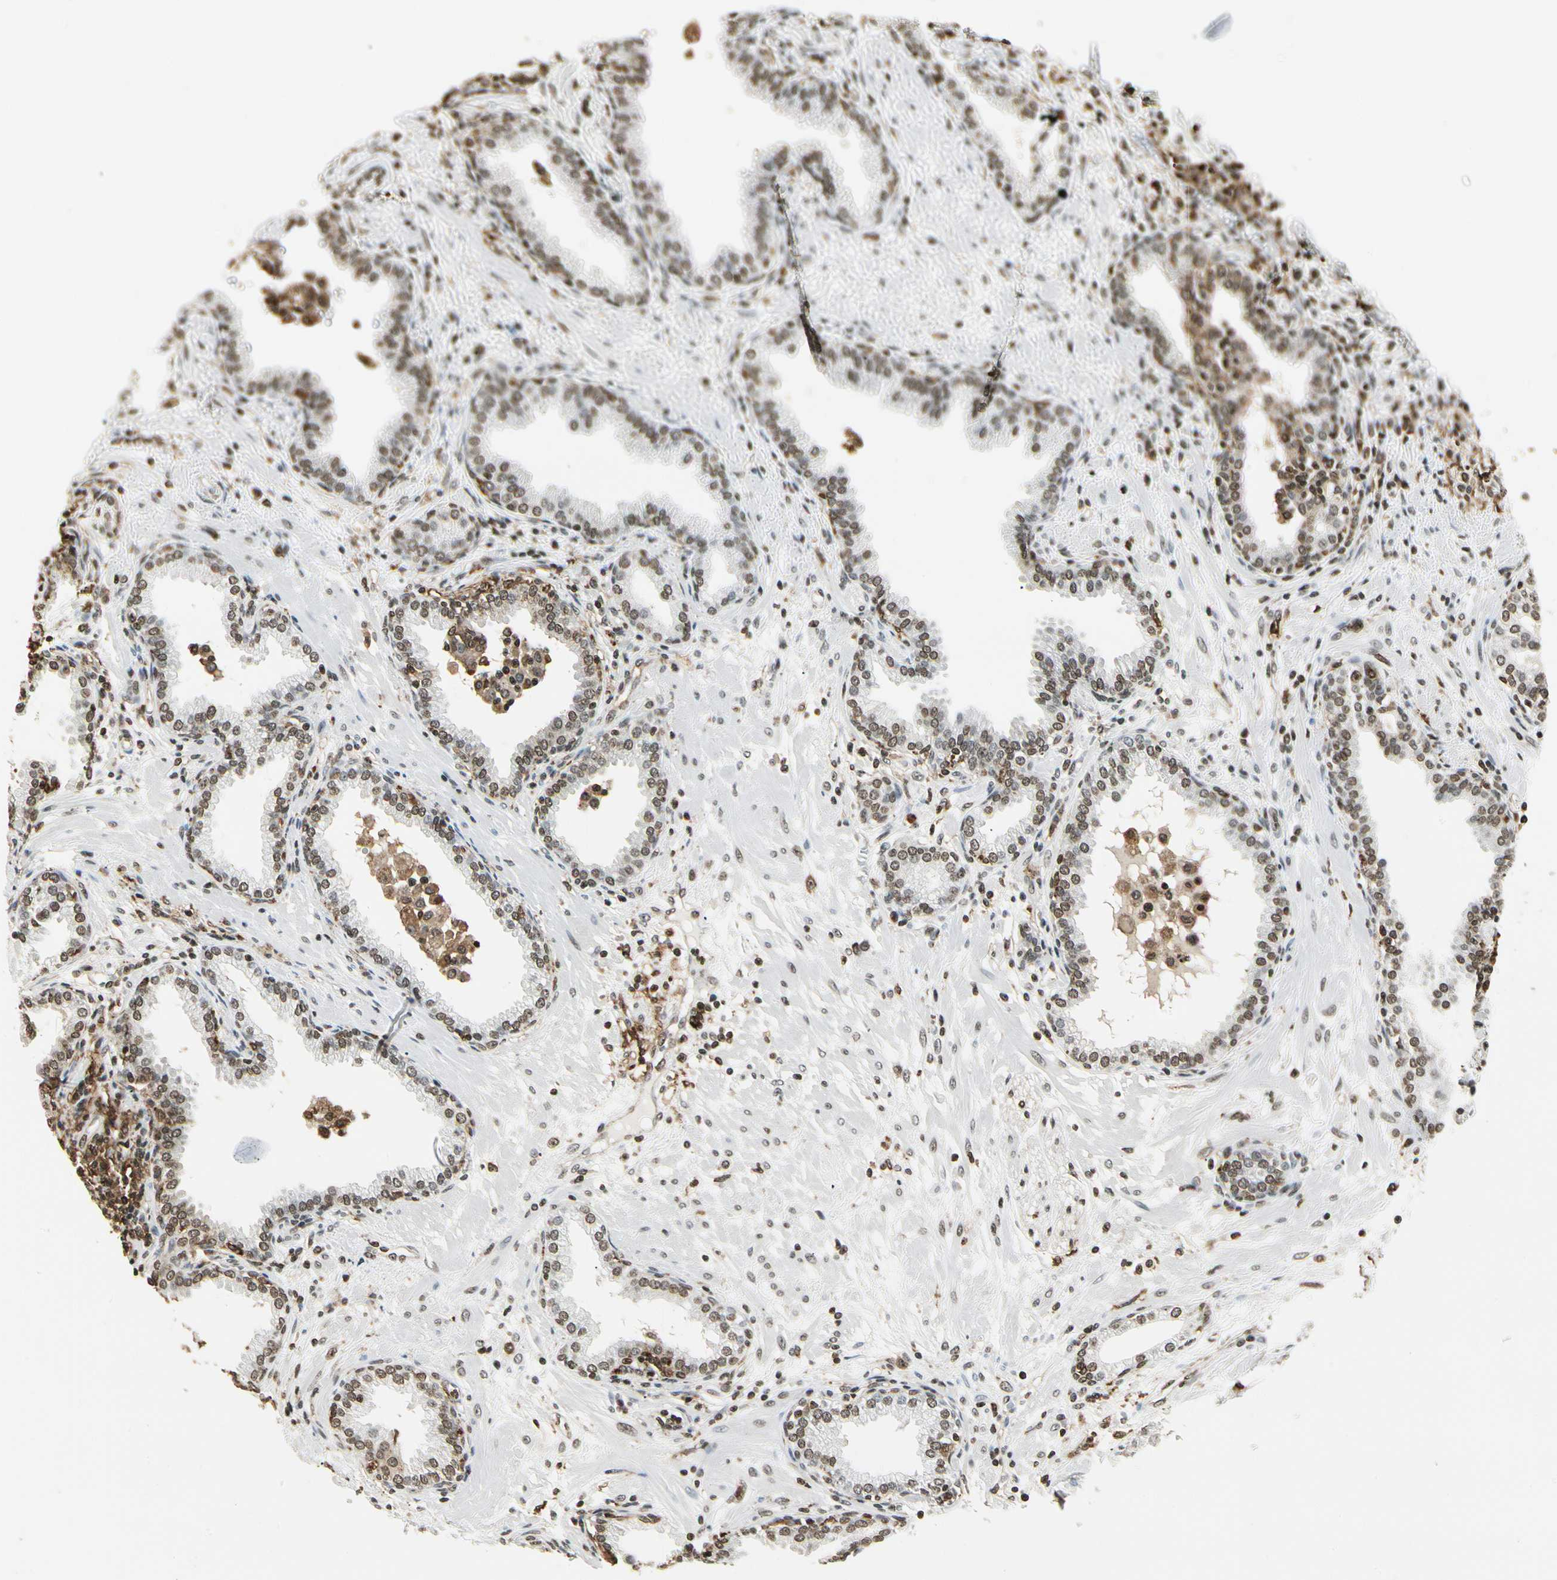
{"staining": {"intensity": "moderate", "quantity": ">75%", "location": "nuclear"}, "tissue": "prostate", "cell_type": "Glandular cells", "image_type": "normal", "snomed": [{"axis": "morphology", "description": "Normal tissue, NOS"}, {"axis": "topography", "description": "Prostate"}], "caption": "Protein staining by immunohistochemistry exhibits moderate nuclear expression in about >75% of glandular cells in benign prostate.", "gene": "FER", "patient": {"sex": "male", "age": 64}}